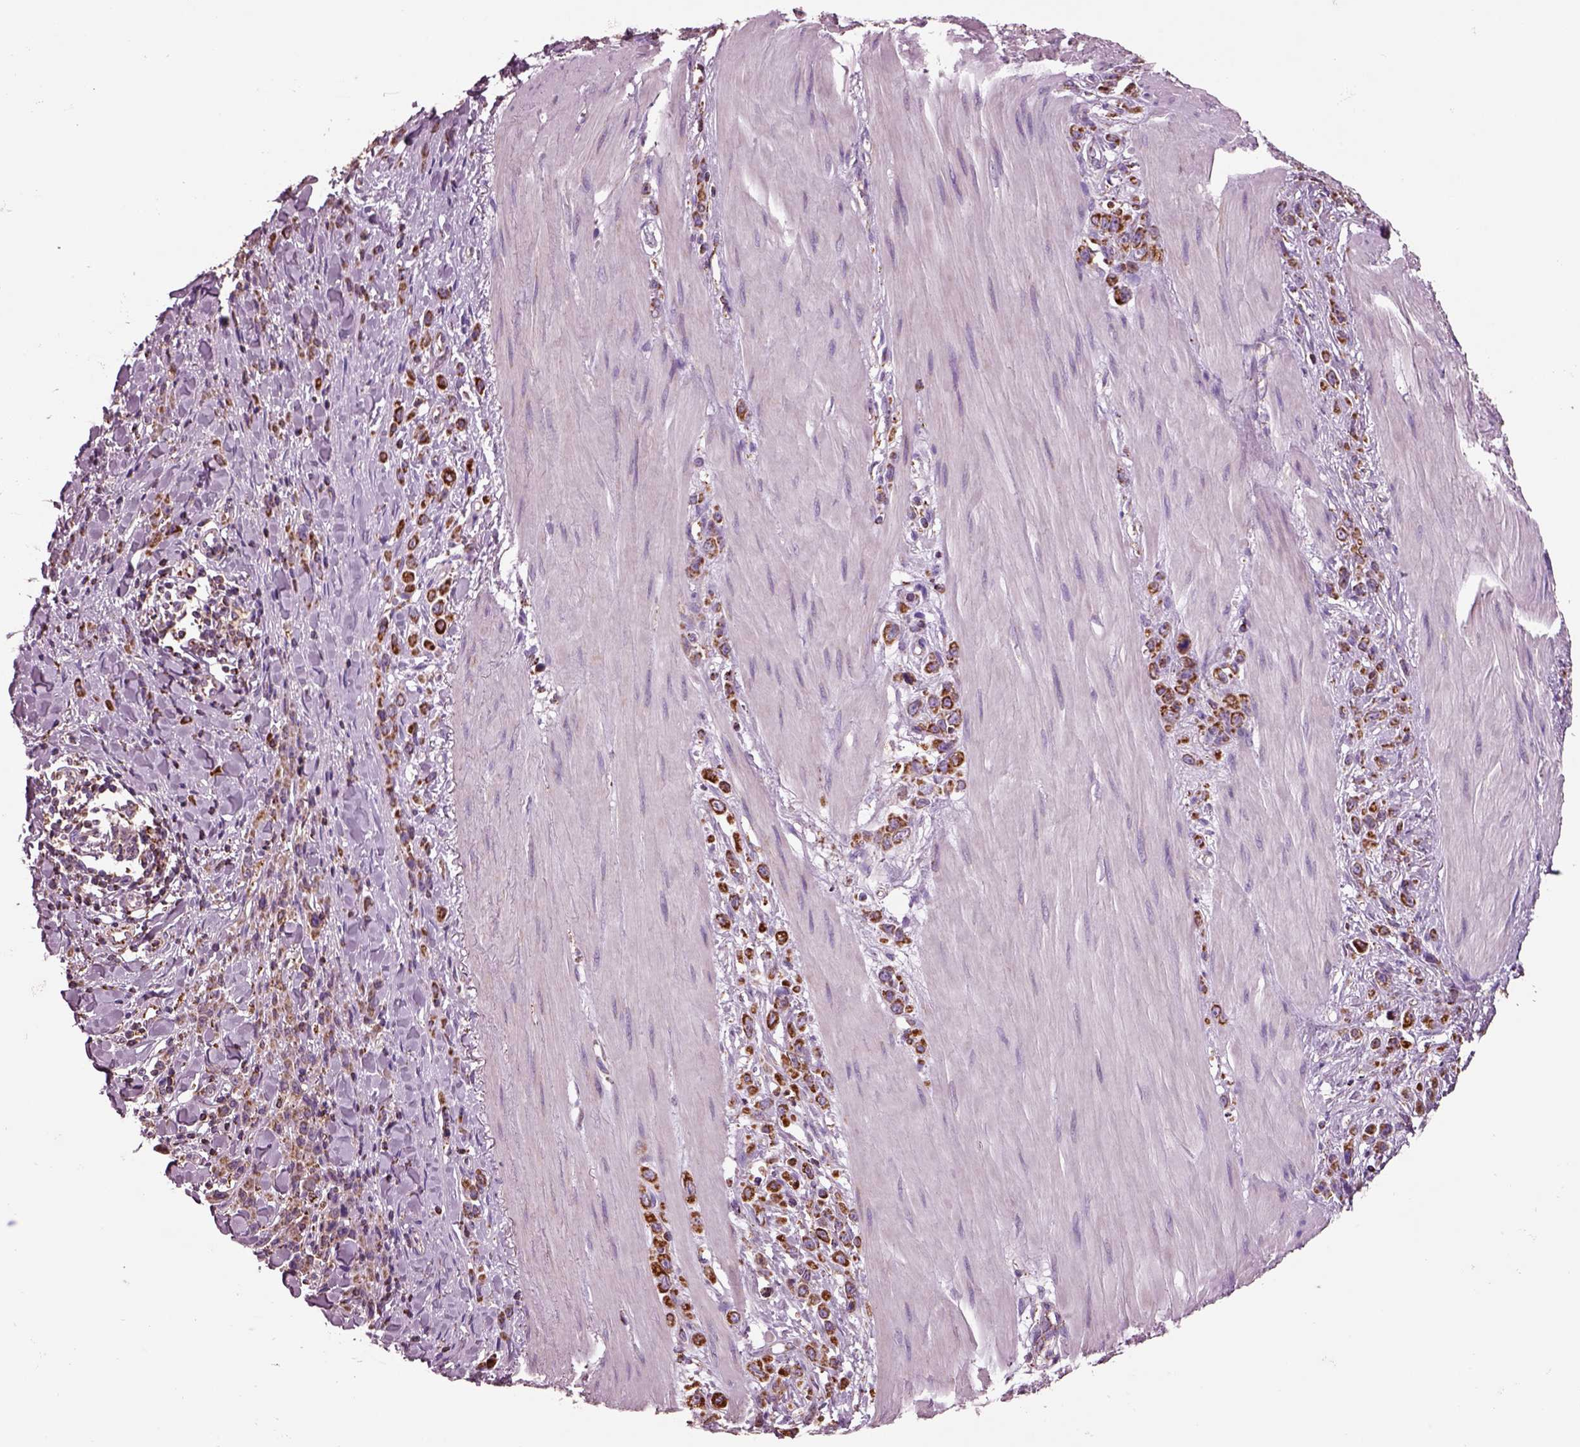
{"staining": {"intensity": "strong", "quantity": ">75%", "location": "cytoplasmic/membranous"}, "tissue": "stomach cancer", "cell_type": "Tumor cells", "image_type": "cancer", "snomed": [{"axis": "morphology", "description": "Adenocarcinoma, NOS"}, {"axis": "topography", "description": "Stomach"}], "caption": "Stomach cancer stained with IHC reveals strong cytoplasmic/membranous expression in approximately >75% of tumor cells.", "gene": "SLC25A24", "patient": {"sex": "male", "age": 47}}